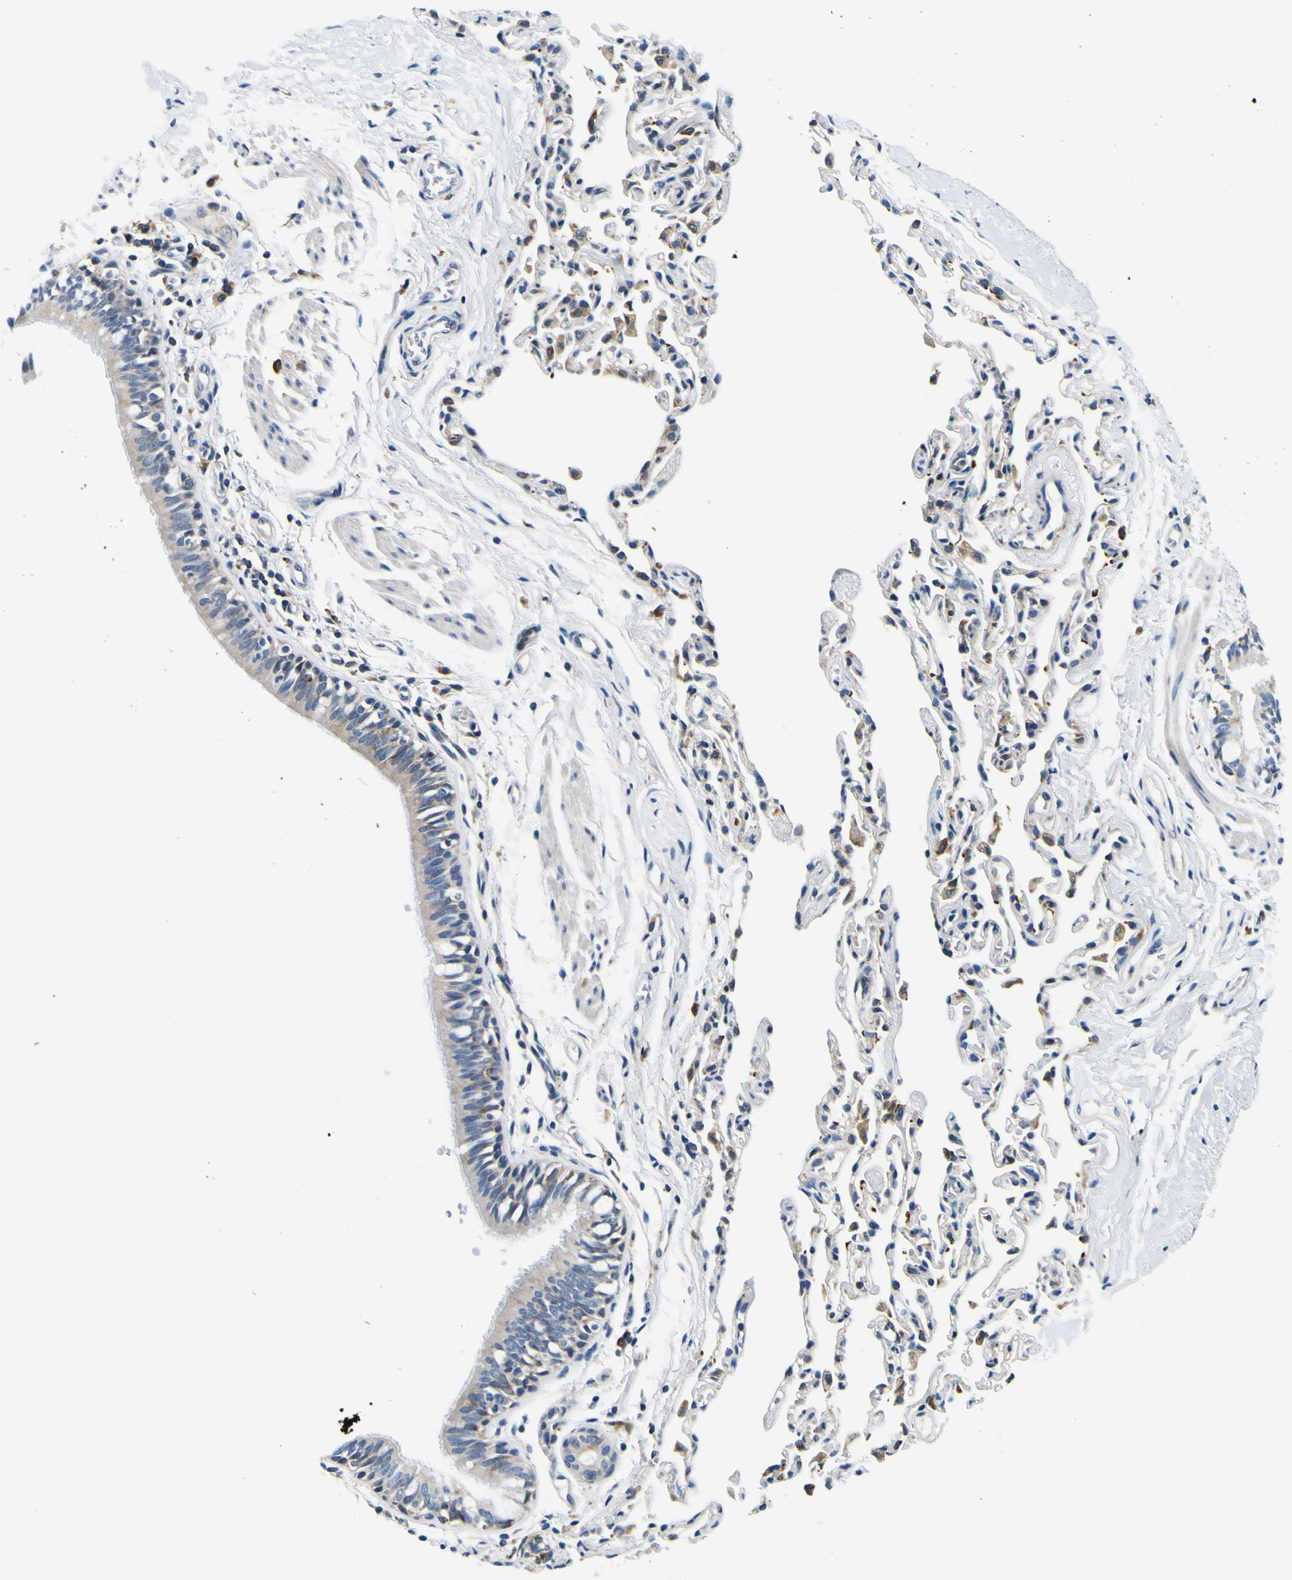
{"staining": {"intensity": "moderate", "quantity": "25%-75%", "location": "cytoplasmic/membranous"}, "tissue": "bronchus", "cell_type": "Respiratory epithelial cells", "image_type": "normal", "snomed": [{"axis": "morphology", "description": "Normal tissue, NOS"}, {"axis": "topography", "description": "Bronchus"}, {"axis": "topography", "description": "Lung"}], "caption": "Protein analysis of normal bronchus shows moderate cytoplasmic/membranous staining in approximately 25%-75% of respiratory epithelial cells.", "gene": "NLRP3", "patient": {"sex": "male", "age": 64}}